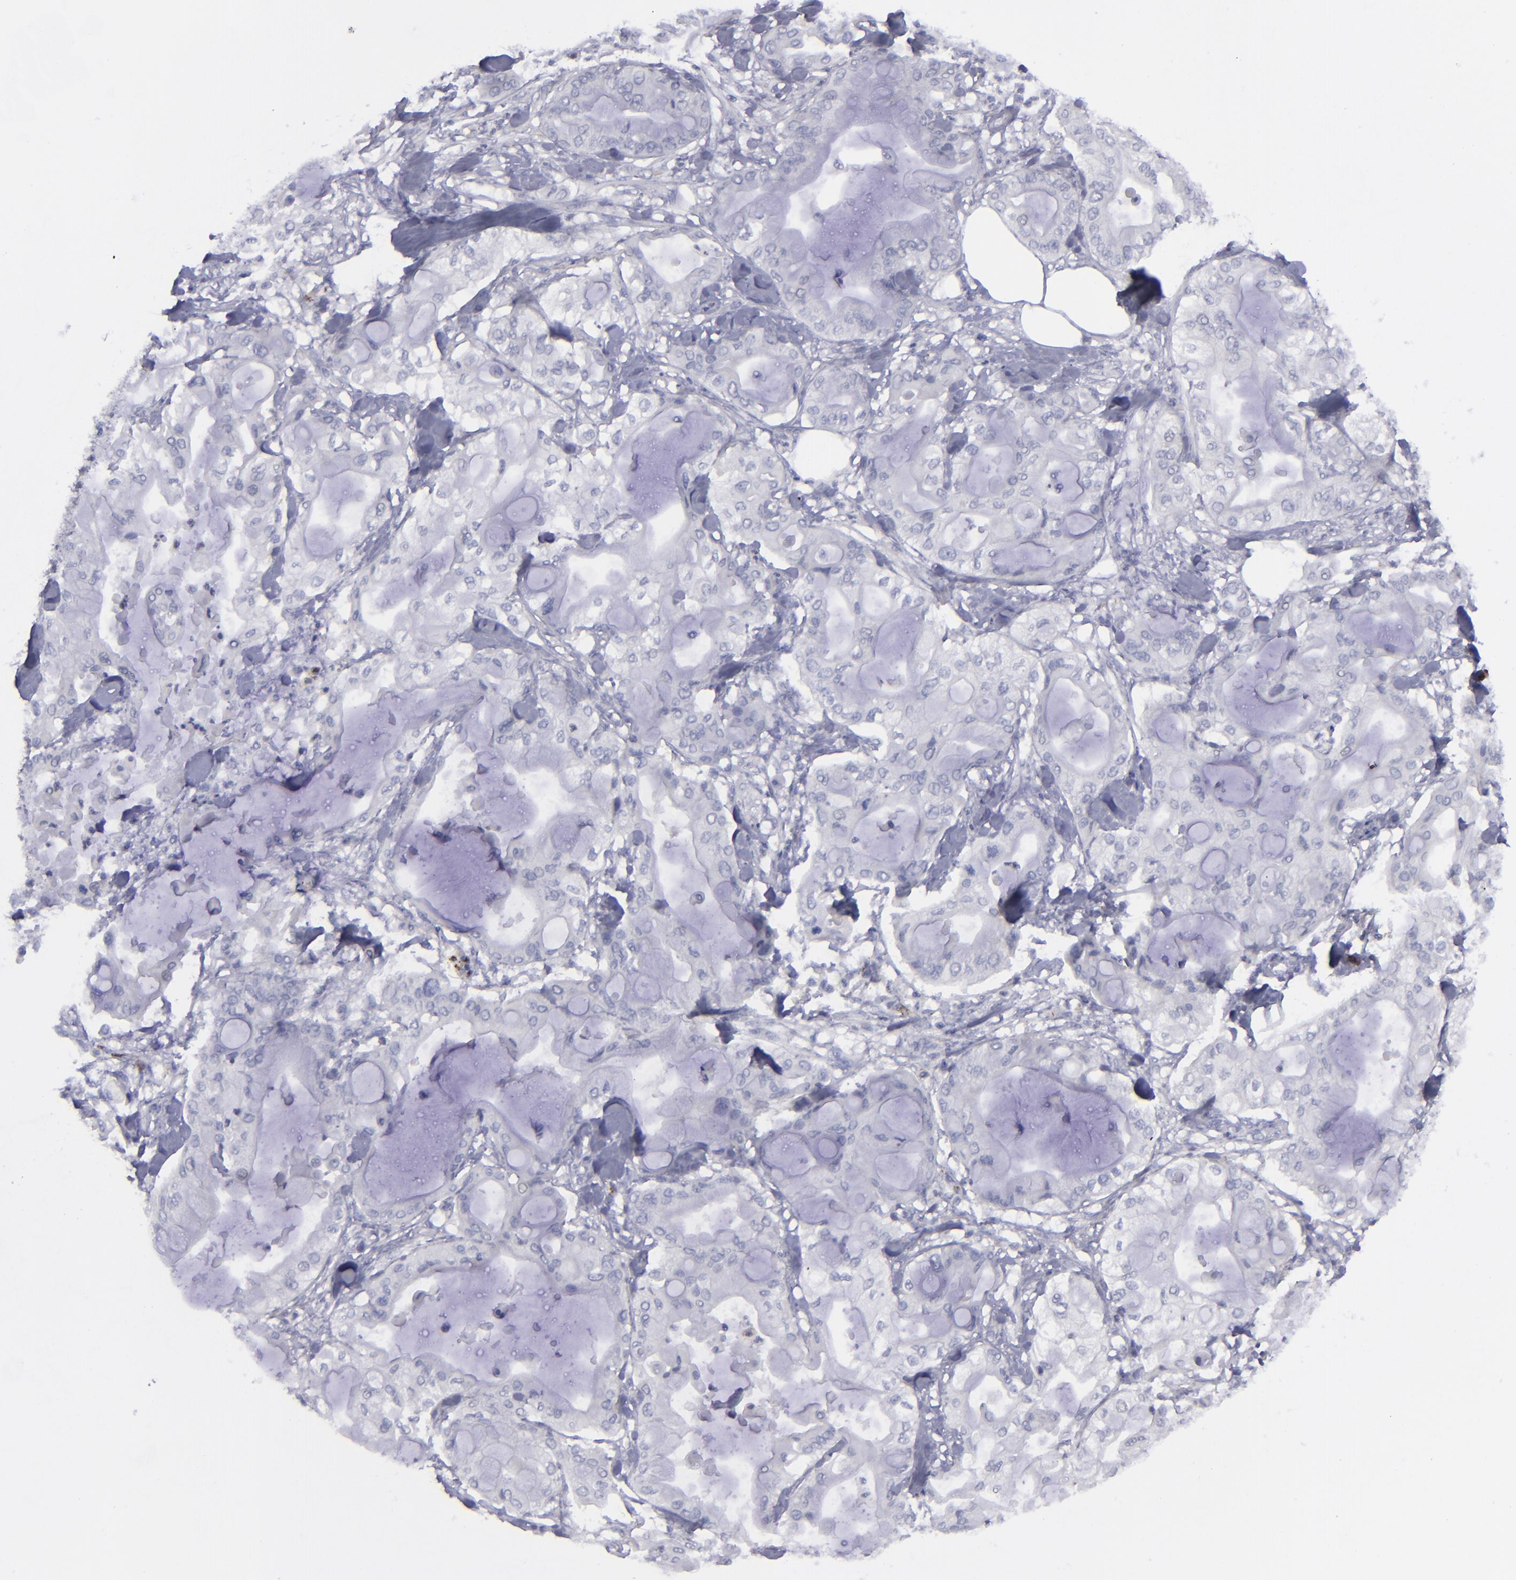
{"staining": {"intensity": "negative", "quantity": "none", "location": "none"}, "tissue": "pancreatic cancer", "cell_type": "Tumor cells", "image_type": "cancer", "snomed": [{"axis": "morphology", "description": "Adenocarcinoma, NOS"}, {"axis": "morphology", "description": "Adenocarcinoma, metastatic, NOS"}, {"axis": "topography", "description": "Lymph node"}, {"axis": "topography", "description": "Pancreas"}, {"axis": "topography", "description": "Duodenum"}], "caption": "An image of pancreatic cancer stained for a protein demonstrates no brown staining in tumor cells. (Stains: DAB (3,3'-diaminobenzidine) immunohistochemistry with hematoxylin counter stain, Microscopy: brightfield microscopy at high magnification).", "gene": "CD27", "patient": {"sex": "female", "age": 64}}